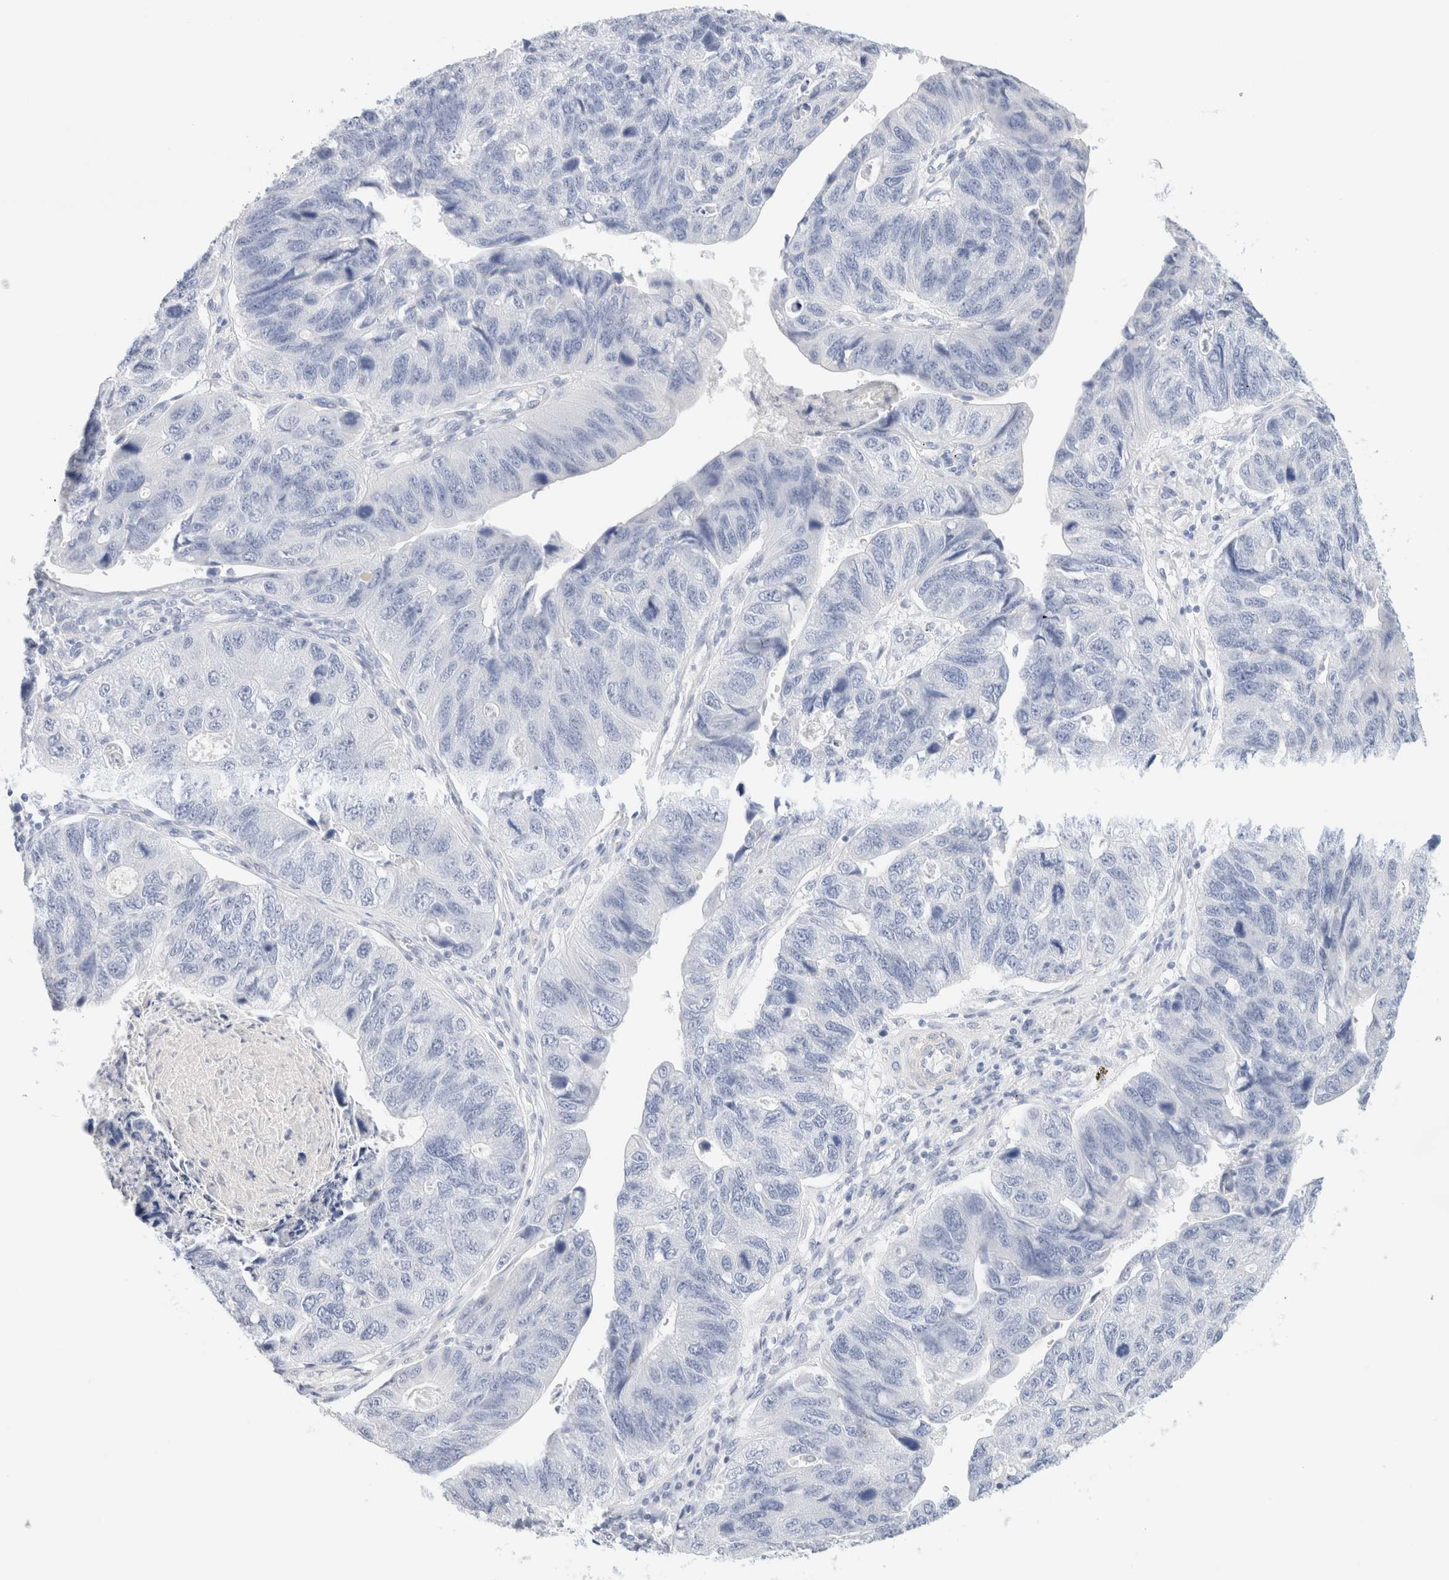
{"staining": {"intensity": "negative", "quantity": "none", "location": "none"}, "tissue": "stomach cancer", "cell_type": "Tumor cells", "image_type": "cancer", "snomed": [{"axis": "morphology", "description": "Adenocarcinoma, NOS"}, {"axis": "topography", "description": "Stomach"}], "caption": "Stomach adenocarcinoma was stained to show a protein in brown. There is no significant expression in tumor cells.", "gene": "DPYS", "patient": {"sex": "male", "age": 59}}